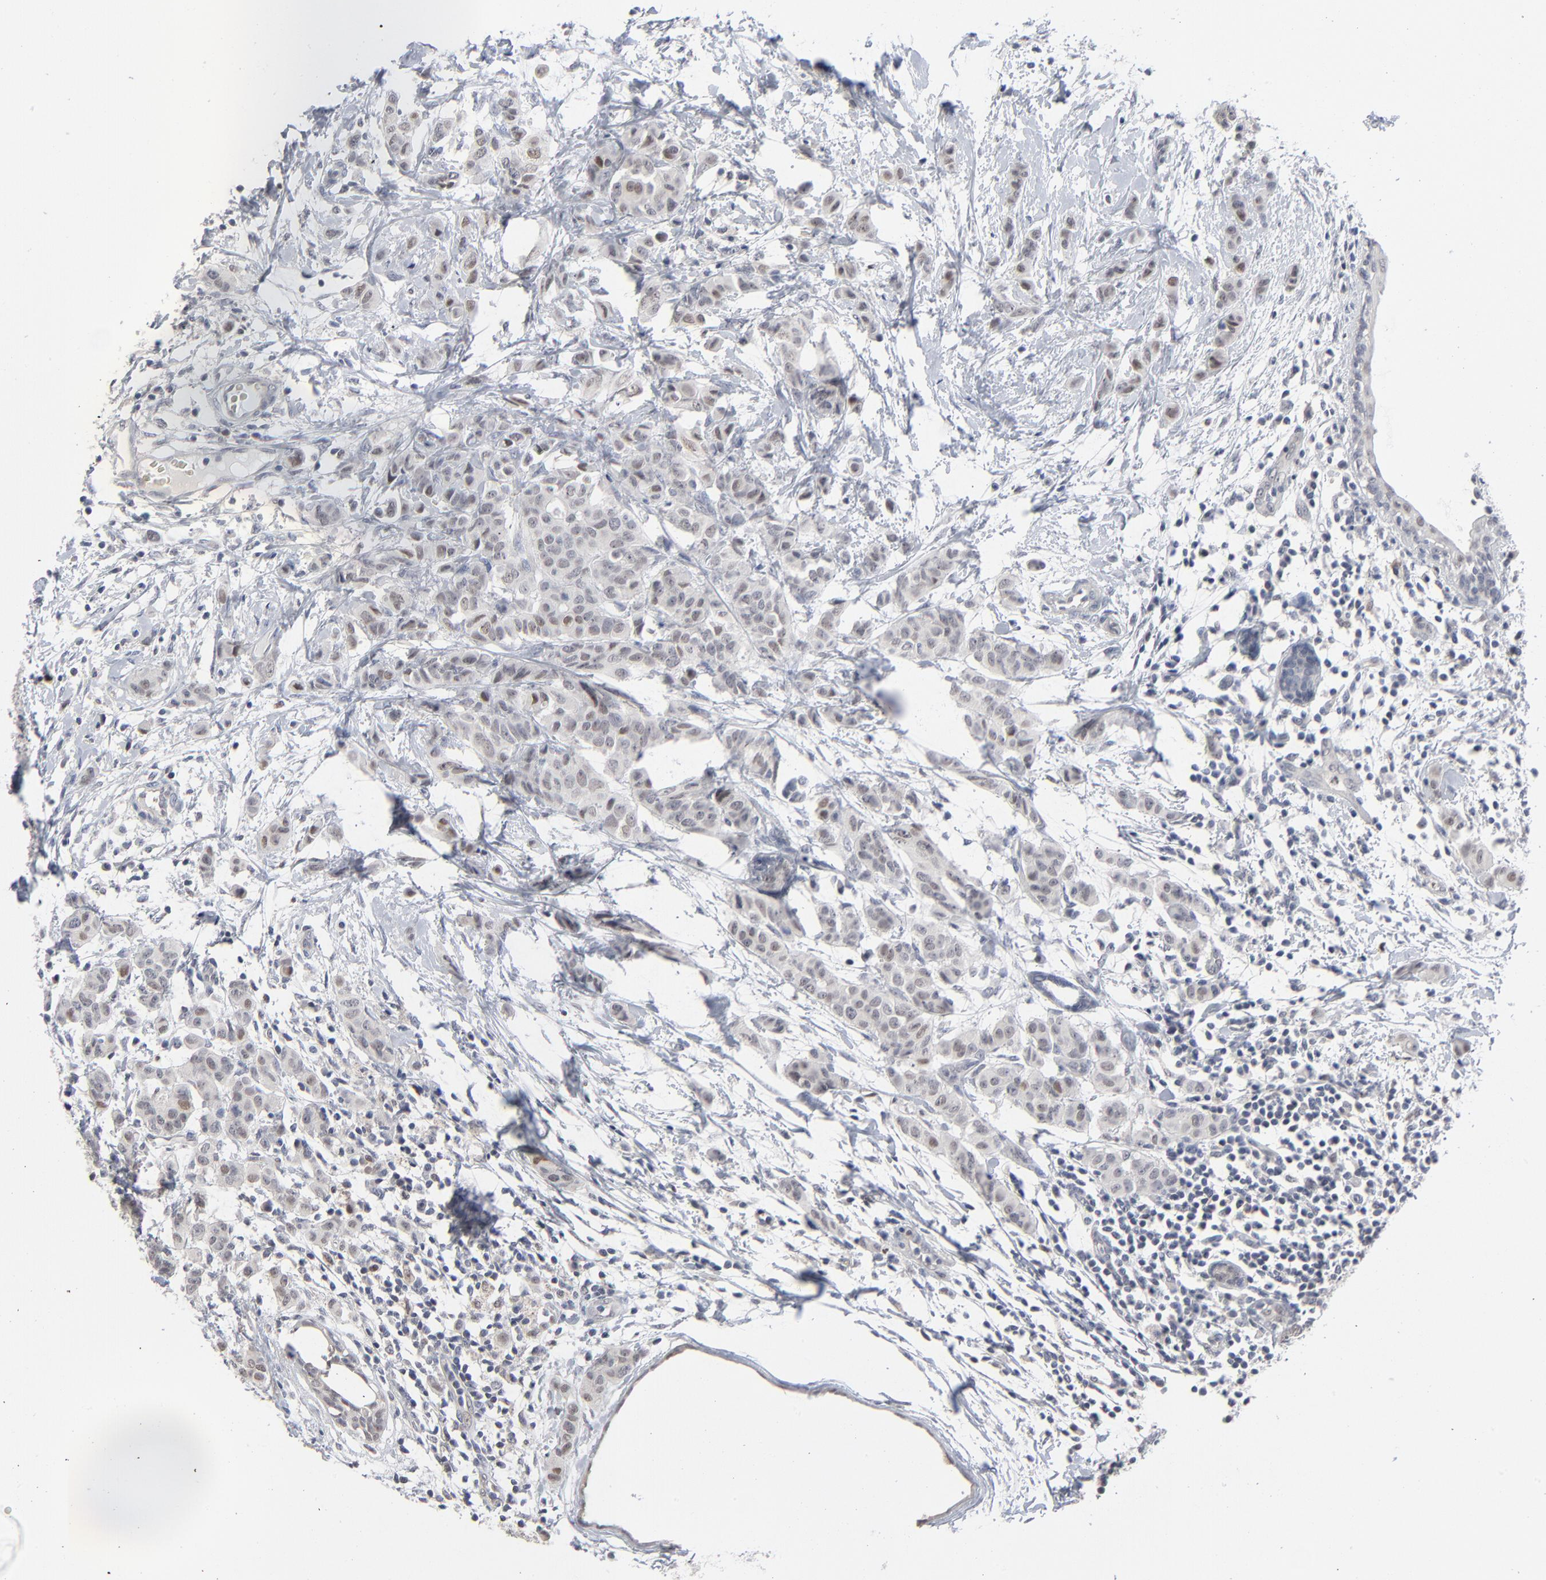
{"staining": {"intensity": "negative", "quantity": "none", "location": "none"}, "tissue": "breast cancer", "cell_type": "Tumor cells", "image_type": "cancer", "snomed": [{"axis": "morphology", "description": "Duct carcinoma"}, {"axis": "topography", "description": "Breast"}], "caption": "DAB (3,3'-diaminobenzidine) immunohistochemical staining of human breast cancer shows no significant expression in tumor cells. (DAB (3,3'-diaminobenzidine) IHC, high magnification).", "gene": "FOXN2", "patient": {"sex": "female", "age": 40}}